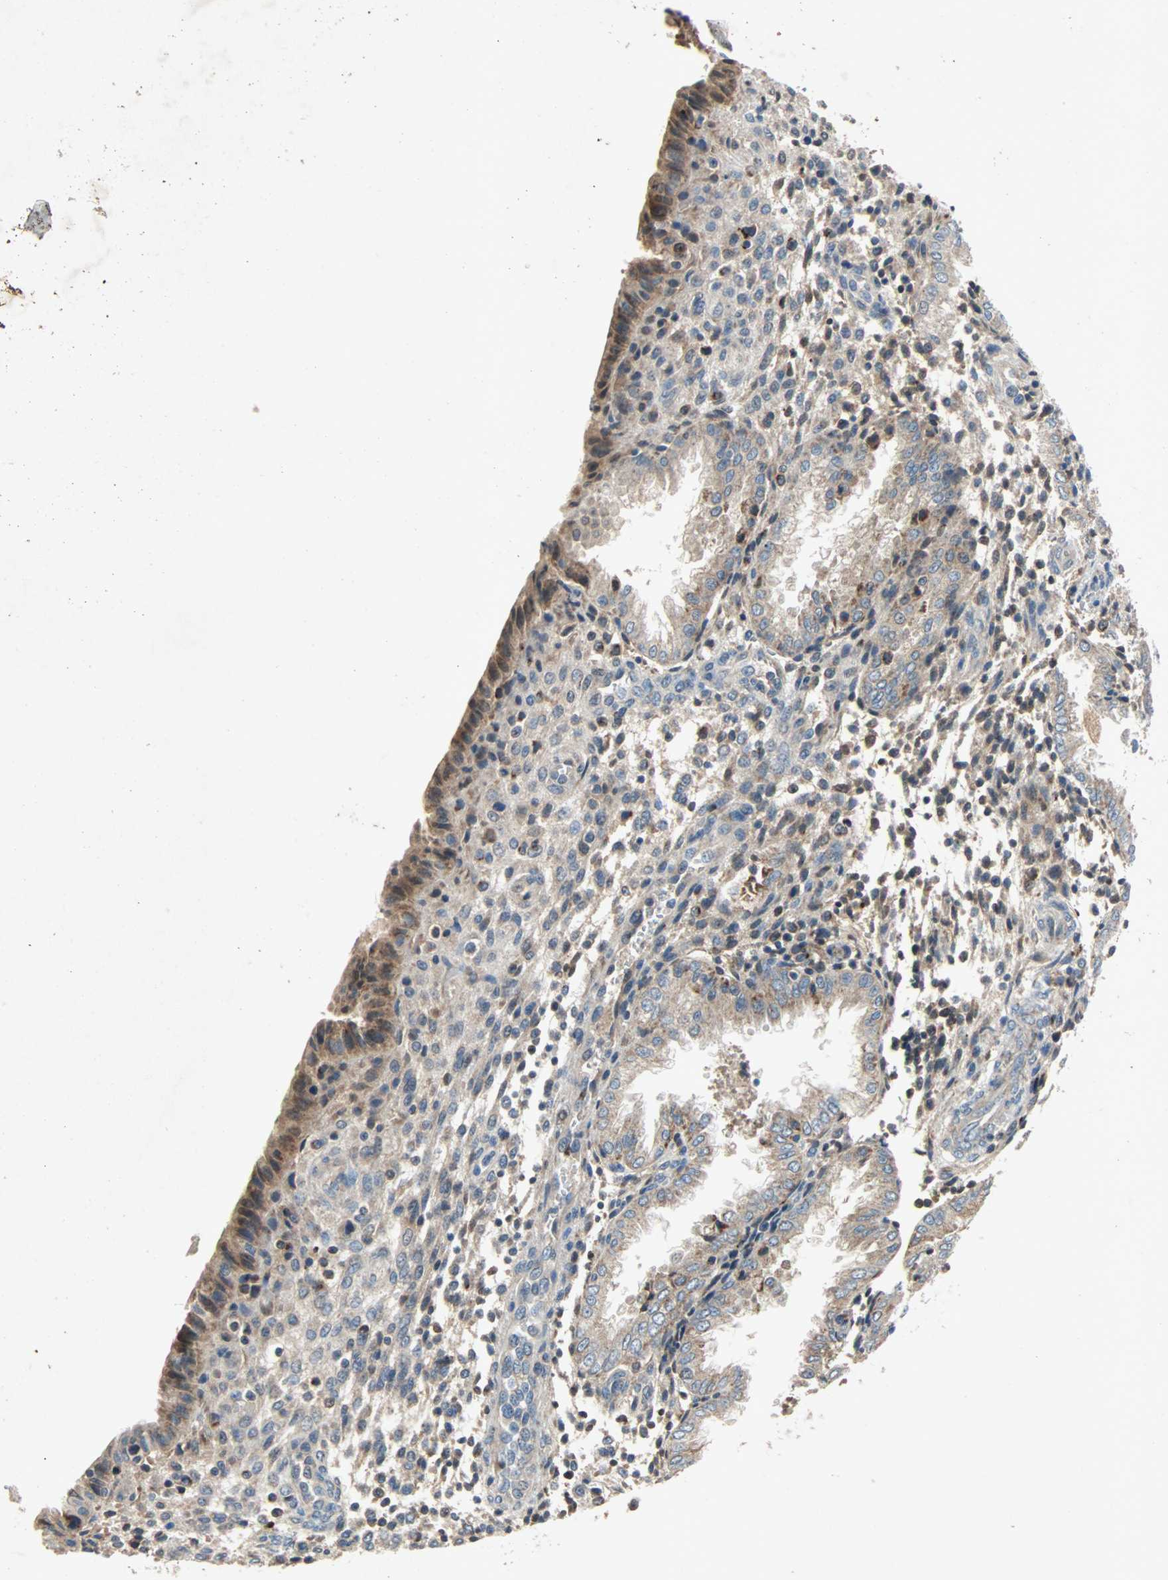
{"staining": {"intensity": "weak", "quantity": "25%-75%", "location": "cytoplasmic/membranous"}, "tissue": "endometrium", "cell_type": "Cells in endometrial stroma", "image_type": "normal", "snomed": [{"axis": "morphology", "description": "Normal tissue, NOS"}, {"axis": "topography", "description": "Endometrium"}], "caption": "Immunohistochemical staining of benign human endometrium shows 25%-75% levels of weak cytoplasmic/membranous protein staining in approximately 25%-75% of cells in endometrial stroma.", "gene": "XYLT1", "patient": {"sex": "female", "age": 33}}